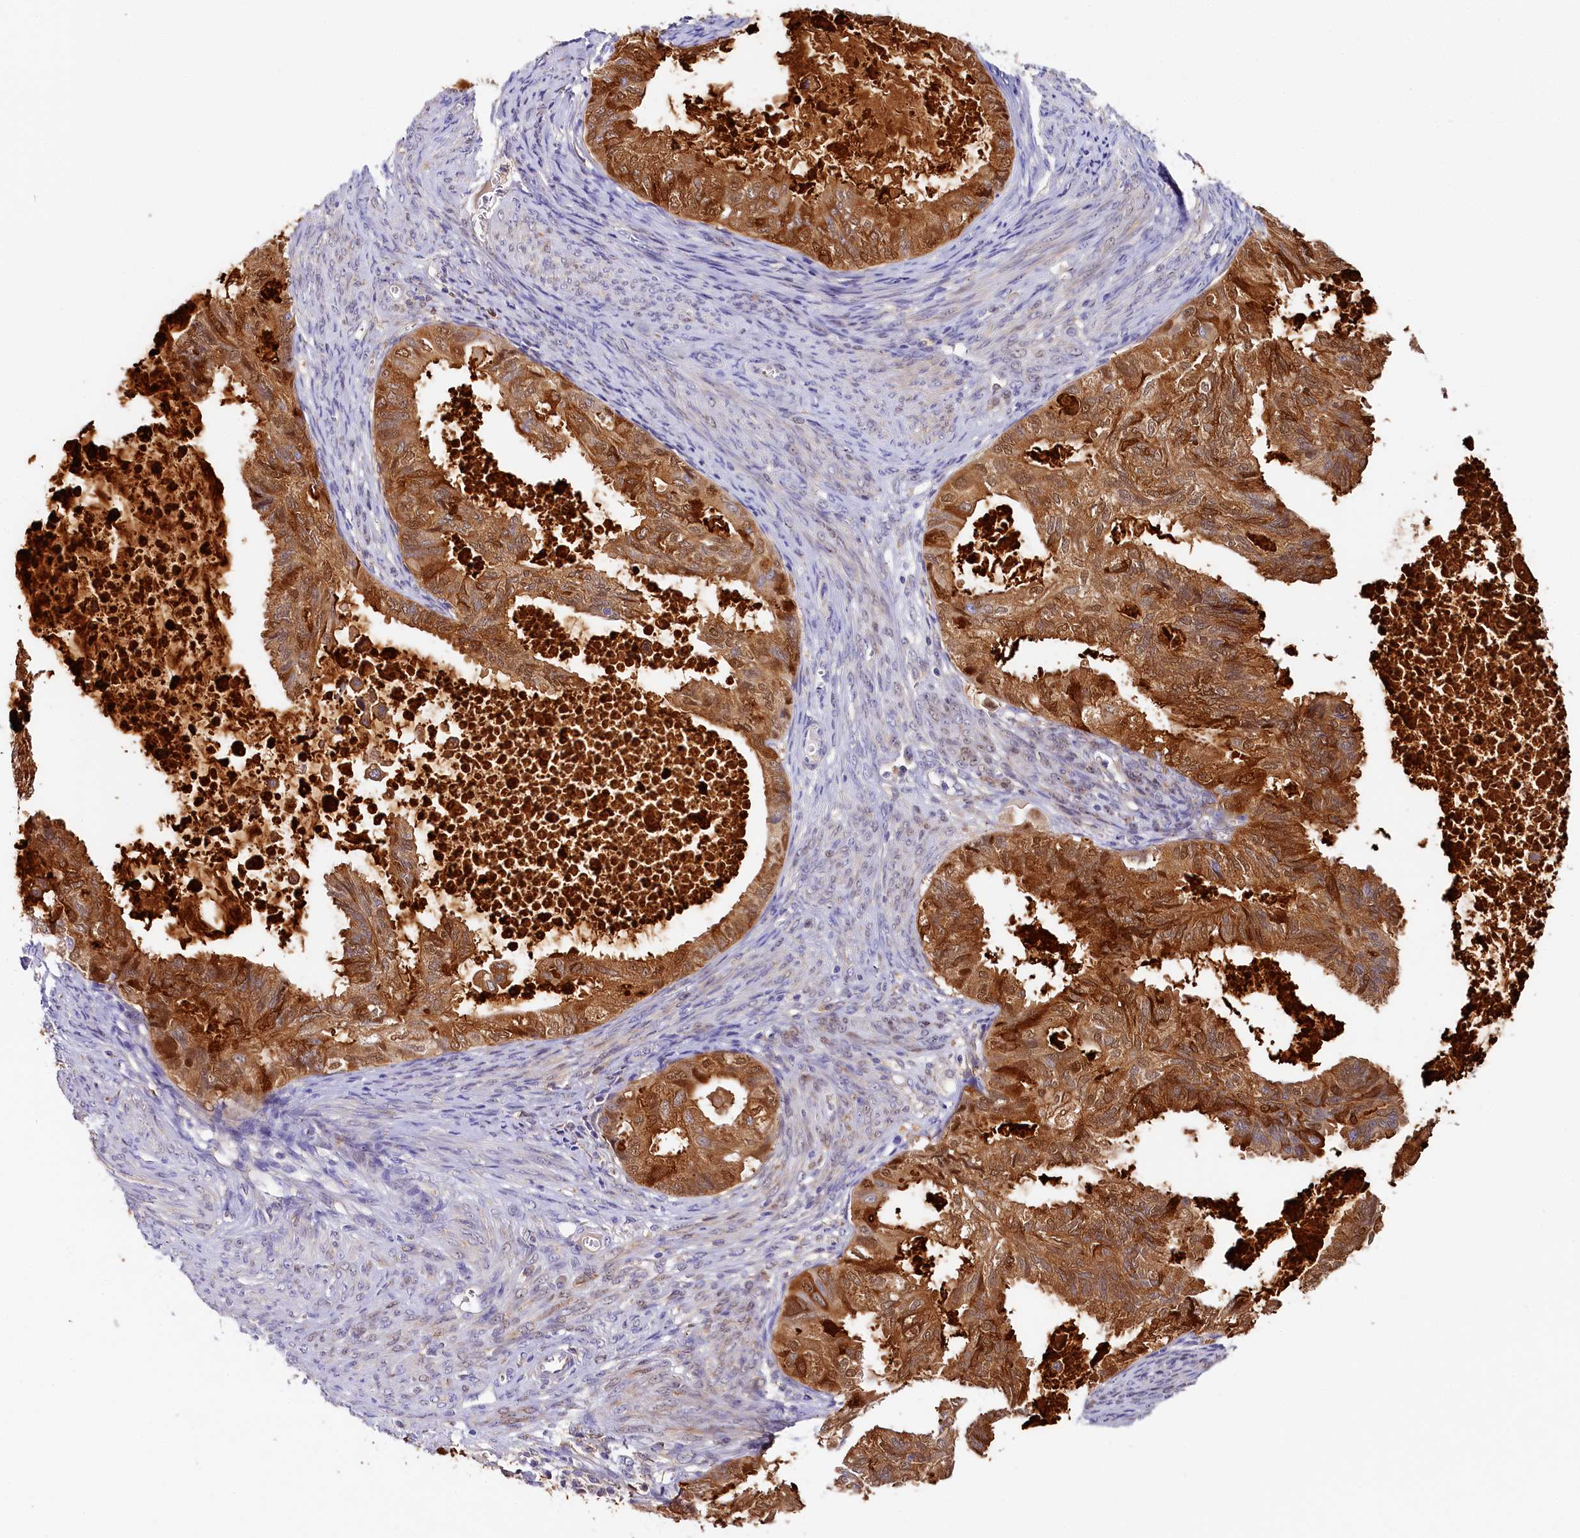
{"staining": {"intensity": "moderate", "quantity": ">75%", "location": "cytoplasmic/membranous,nuclear"}, "tissue": "cervical cancer", "cell_type": "Tumor cells", "image_type": "cancer", "snomed": [{"axis": "morphology", "description": "Normal tissue, NOS"}, {"axis": "morphology", "description": "Adenocarcinoma, NOS"}, {"axis": "topography", "description": "Cervix"}, {"axis": "topography", "description": "Endometrium"}], "caption": "Immunohistochemistry (IHC) (DAB (3,3'-diaminobenzidine)) staining of human cervical adenocarcinoma demonstrates moderate cytoplasmic/membranous and nuclear protein staining in approximately >75% of tumor cells.", "gene": "KATNB1", "patient": {"sex": "female", "age": 86}}